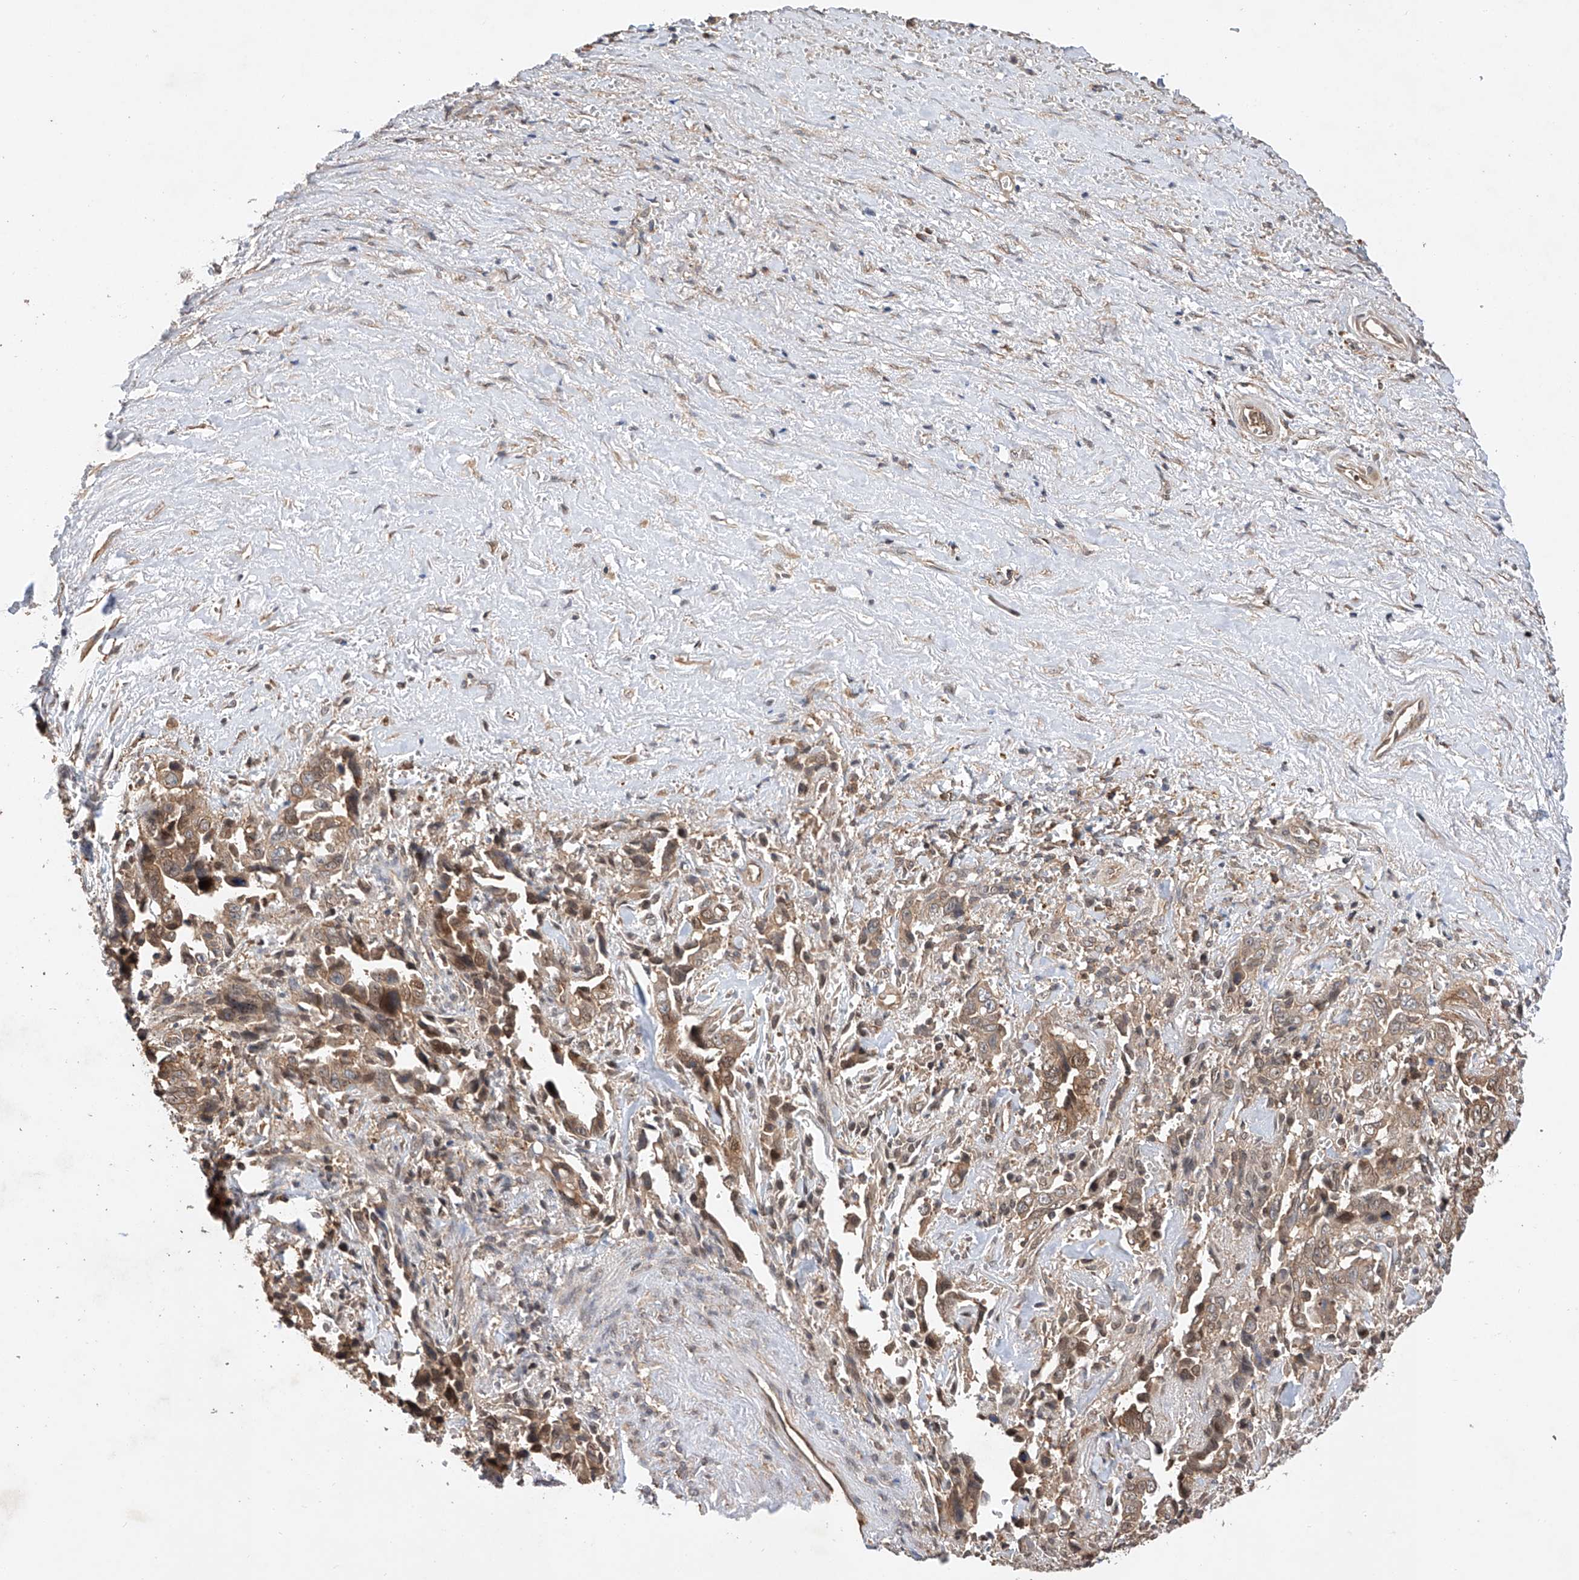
{"staining": {"intensity": "moderate", "quantity": ">75%", "location": "cytoplasmic/membranous"}, "tissue": "liver cancer", "cell_type": "Tumor cells", "image_type": "cancer", "snomed": [{"axis": "morphology", "description": "Cholangiocarcinoma"}, {"axis": "topography", "description": "Liver"}], "caption": "Cholangiocarcinoma (liver) stained for a protein (brown) reveals moderate cytoplasmic/membranous positive expression in about >75% of tumor cells.", "gene": "RILPL2", "patient": {"sex": "female", "age": 79}}